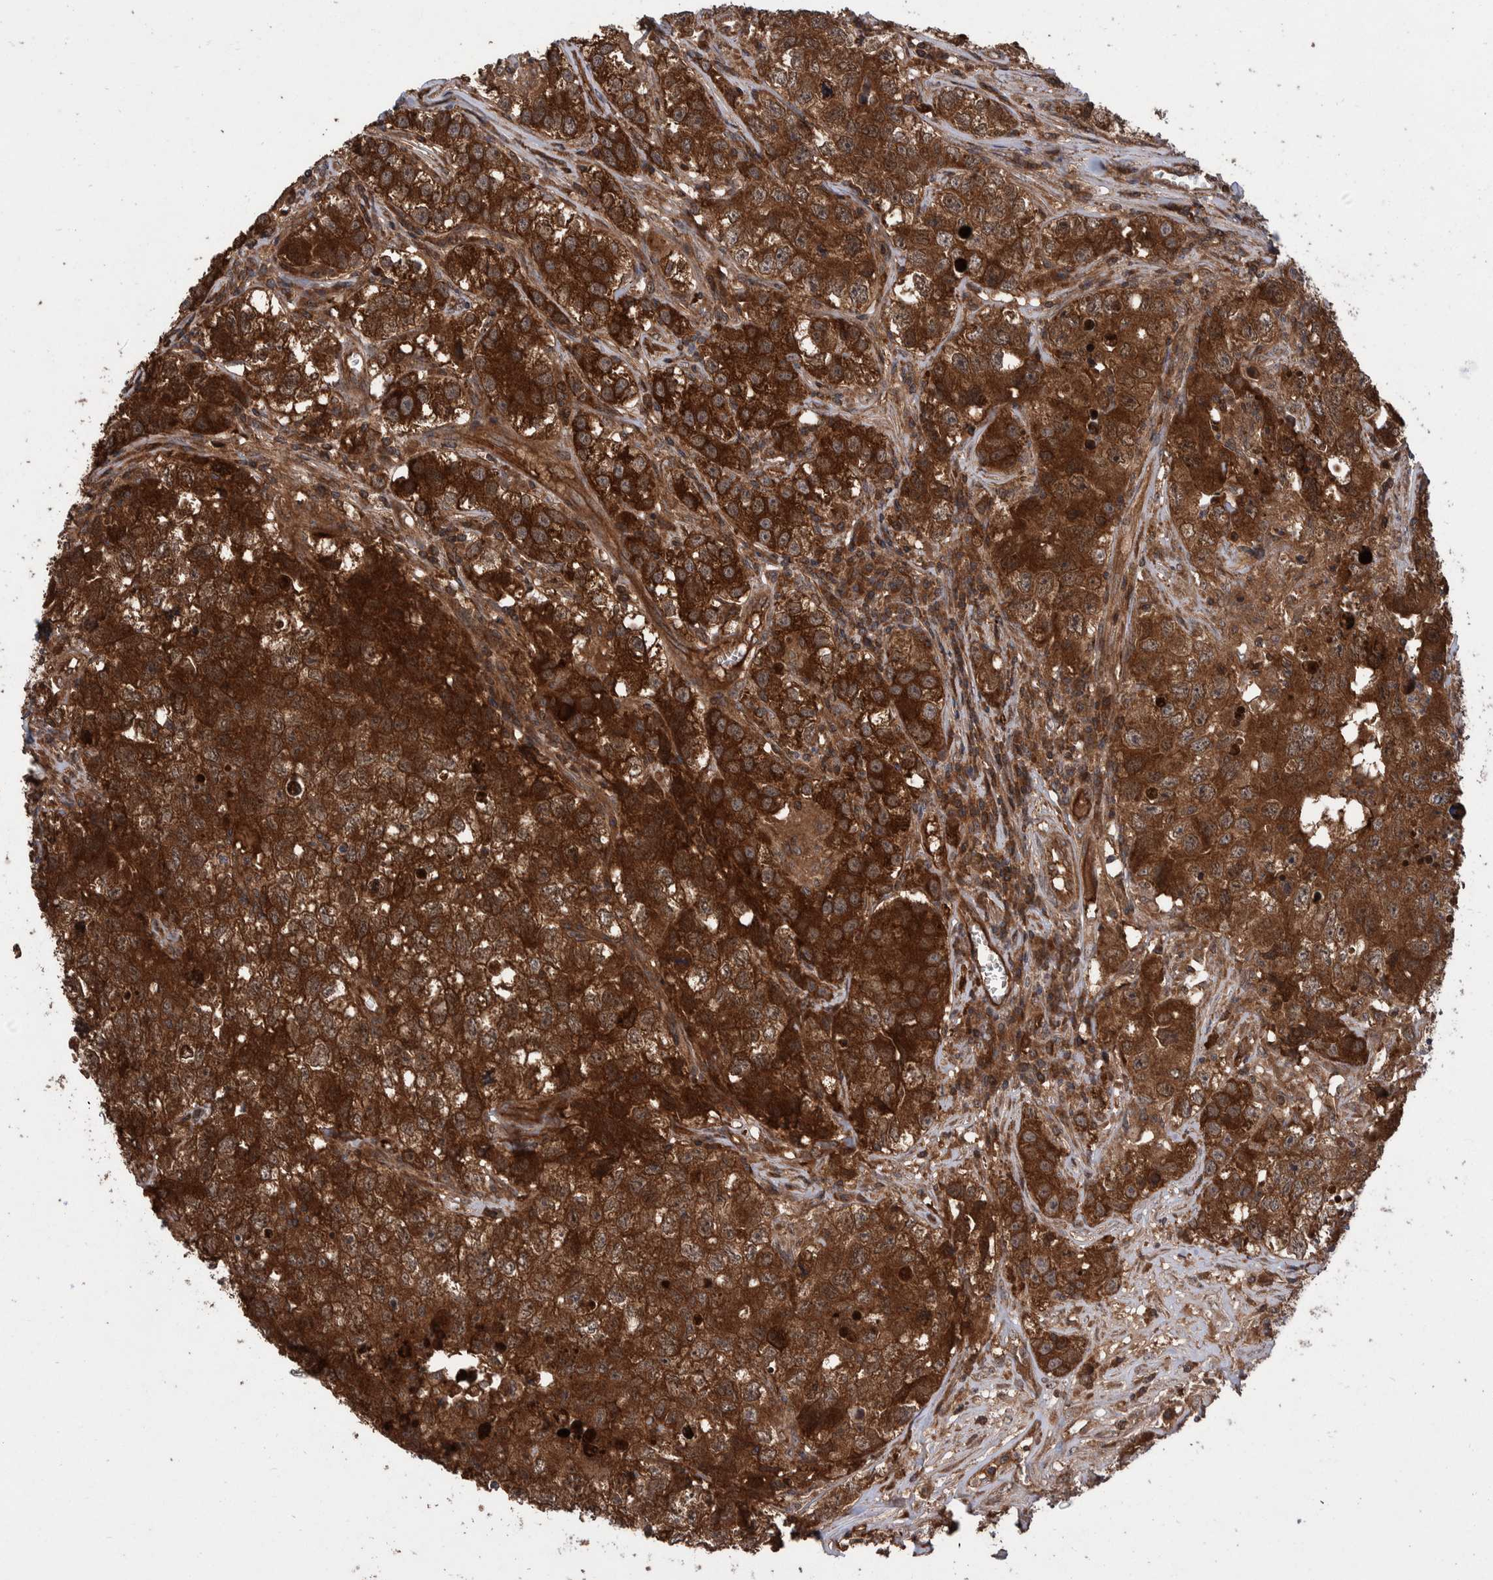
{"staining": {"intensity": "strong", "quantity": ">75%", "location": "cytoplasmic/membranous"}, "tissue": "testis cancer", "cell_type": "Tumor cells", "image_type": "cancer", "snomed": [{"axis": "morphology", "description": "Seminoma, NOS"}, {"axis": "morphology", "description": "Carcinoma, Embryonal, NOS"}, {"axis": "topography", "description": "Testis"}], "caption": "DAB immunohistochemical staining of human testis cancer exhibits strong cytoplasmic/membranous protein positivity in approximately >75% of tumor cells.", "gene": "VBP1", "patient": {"sex": "male", "age": 43}}